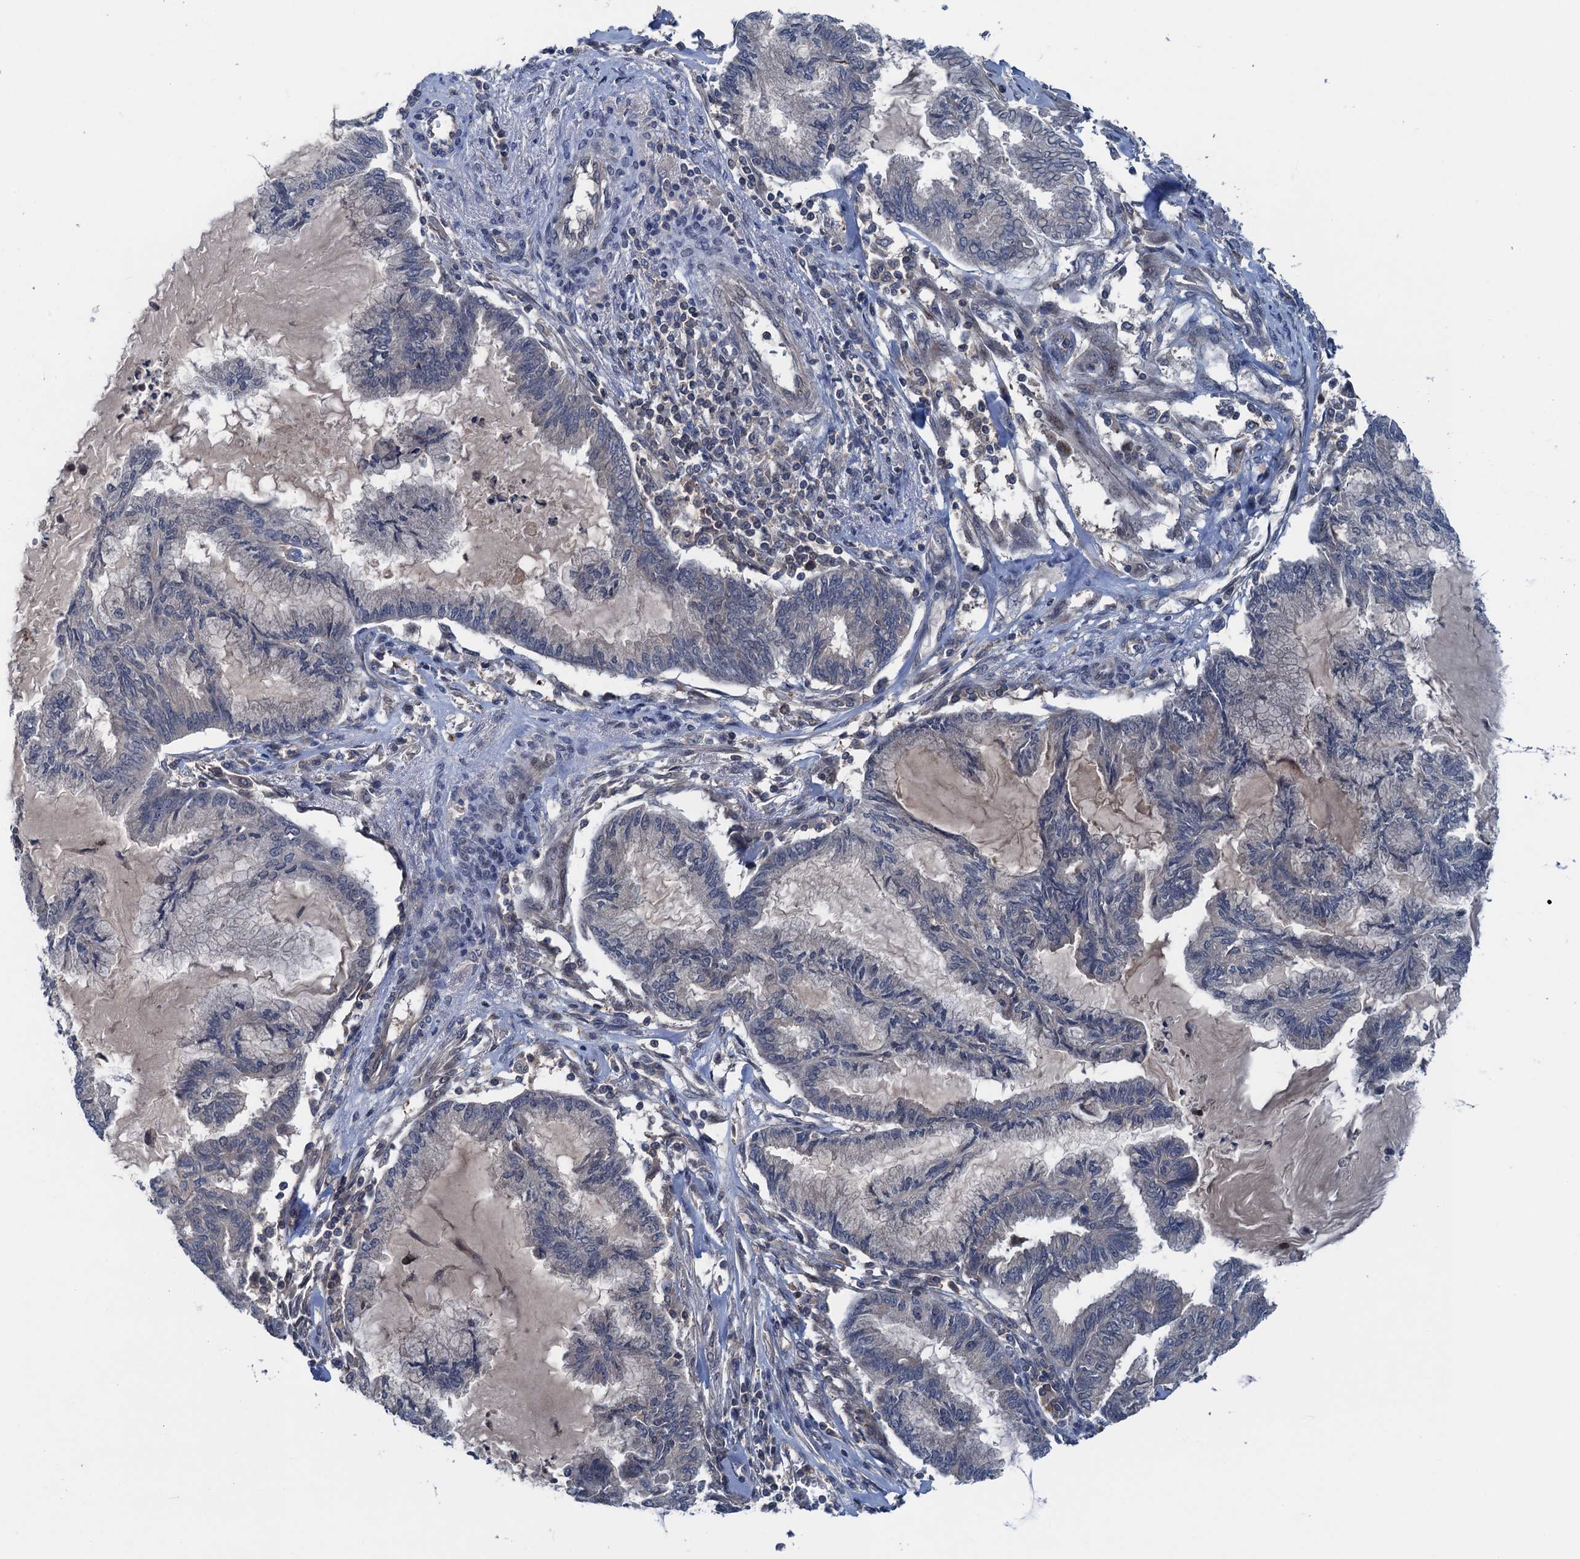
{"staining": {"intensity": "negative", "quantity": "none", "location": "none"}, "tissue": "endometrial cancer", "cell_type": "Tumor cells", "image_type": "cancer", "snomed": [{"axis": "morphology", "description": "Adenocarcinoma, NOS"}, {"axis": "topography", "description": "Endometrium"}], "caption": "Immunohistochemical staining of human endometrial adenocarcinoma reveals no significant staining in tumor cells.", "gene": "RNF165", "patient": {"sex": "female", "age": 86}}